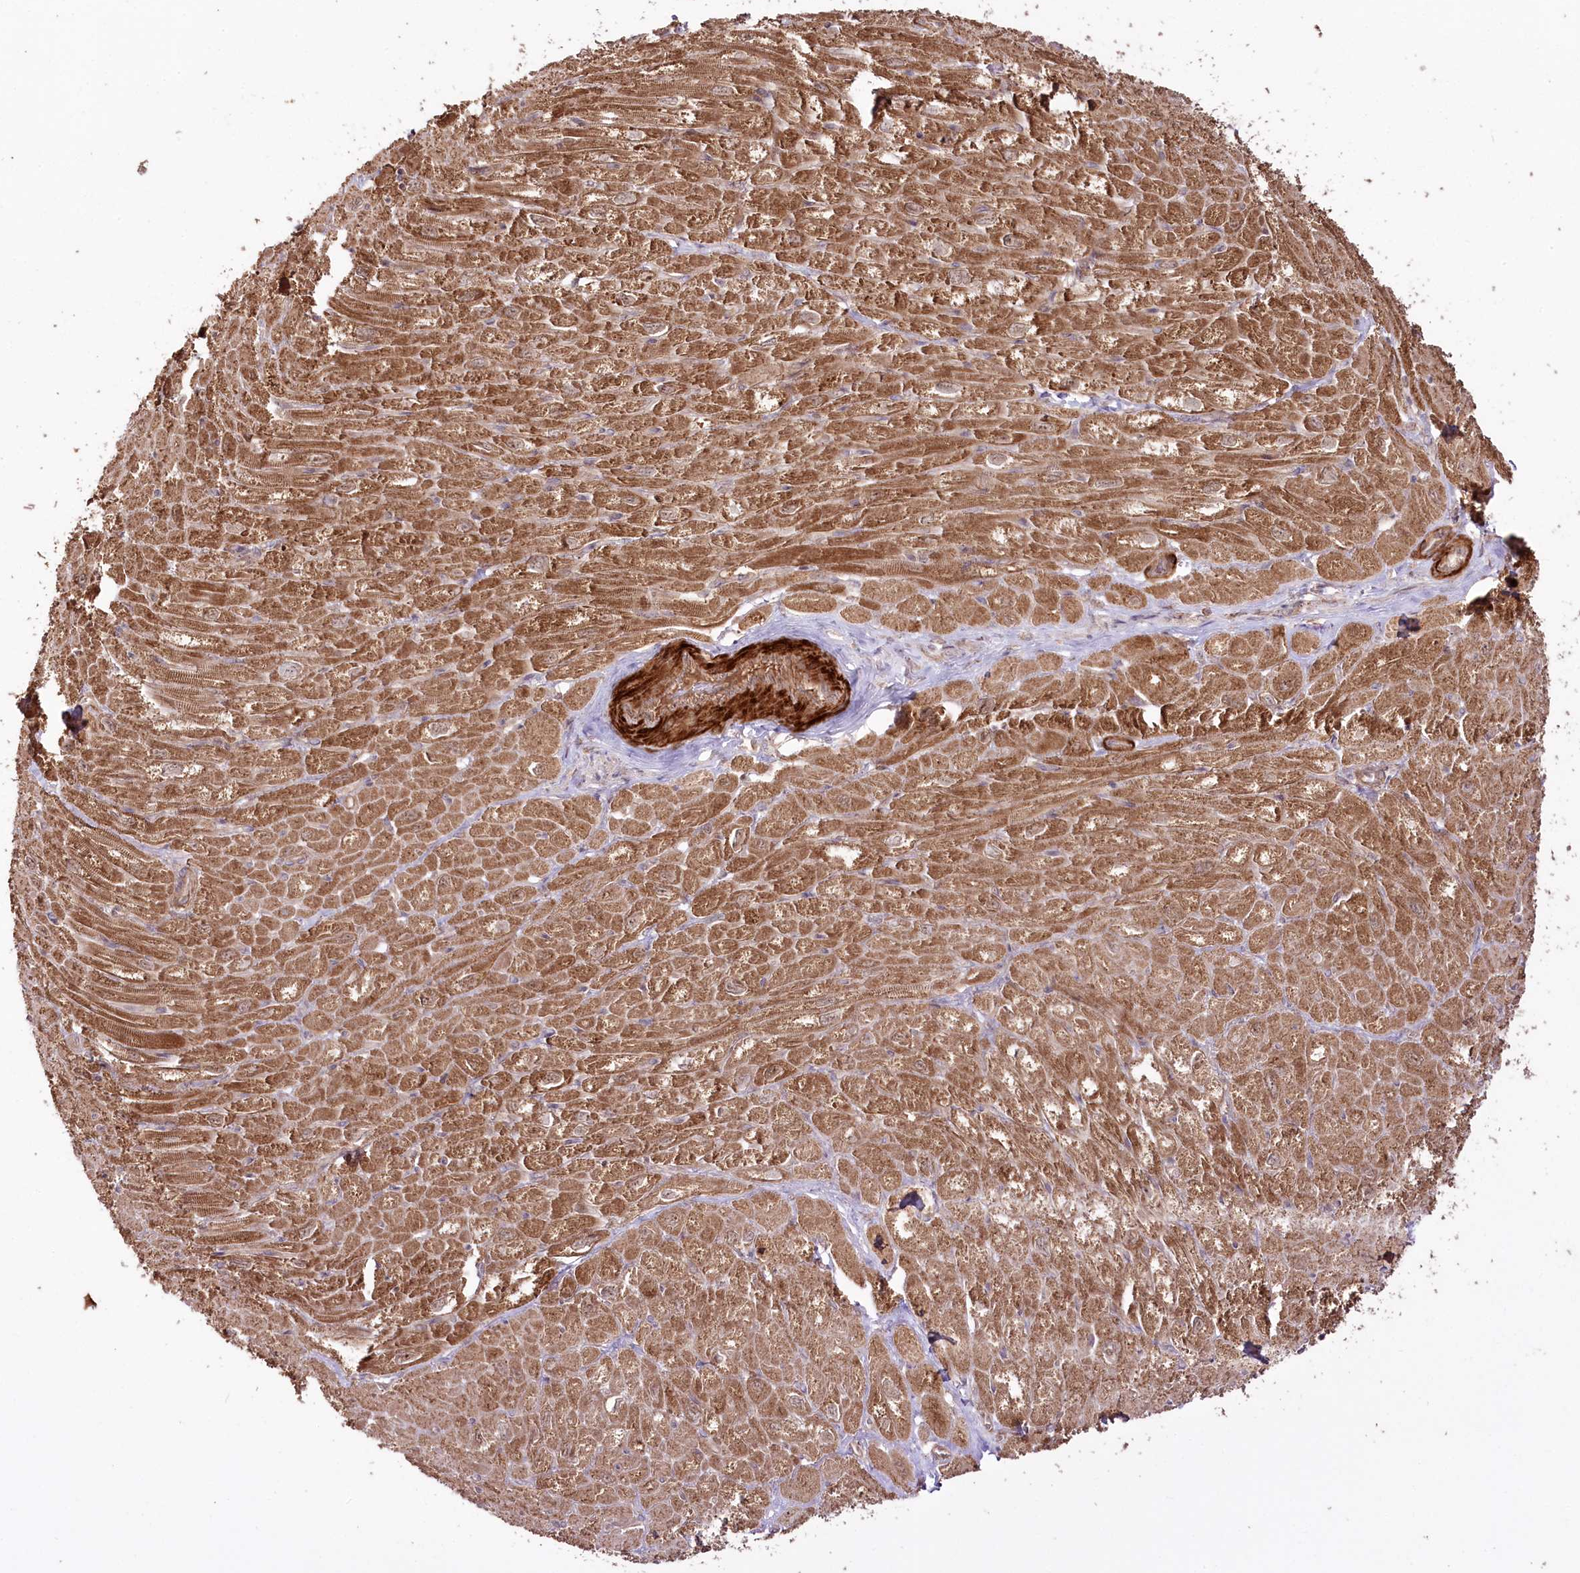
{"staining": {"intensity": "strong", "quantity": ">75%", "location": "cytoplasmic/membranous"}, "tissue": "heart muscle", "cell_type": "Cardiomyocytes", "image_type": "normal", "snomed": [{"axis": "morphology", "description": "Normal tissue, NOS"}, {"axis": "topography", "description": "Heart"}], "caption": "High-power microscopy captured an immunohistochemistry (IHC) photomicrograph of normal heart muscle, revealing strong cytoplasmic/membranous positivity in approximately >75% of cardiomyocytes.", "gene": "REXO2", "patient": {"sex": "male", "age": 50}}